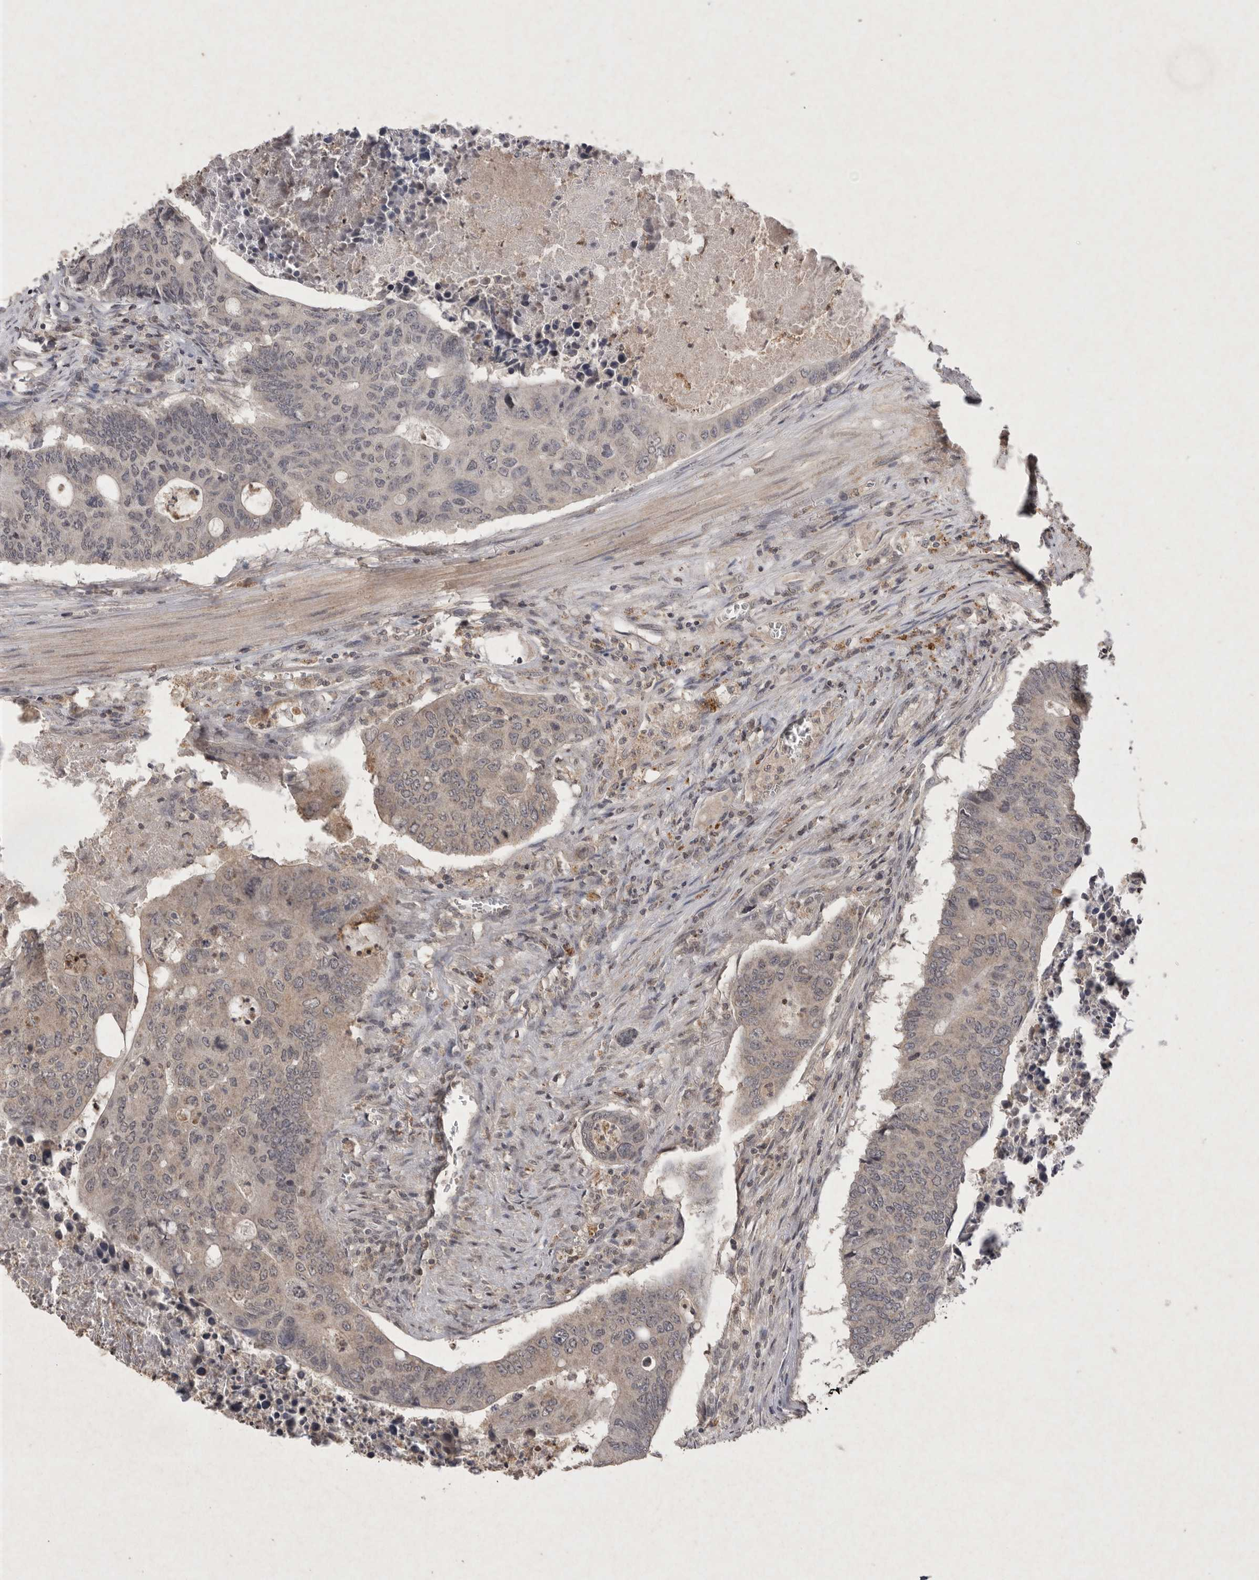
{"staining": {"intensity": "weak", "quantity": "25%-75%", "location": "cytoplasmic/membranous"}, "tissue": "colorectal cancer", "cell_type": "Tumor cells", "image_type": "cancer", "snomed": [{"axis": "morphology", "description": "Adenocarcinoma, NOS"}, {"axis": "topography", "description": "Colon"}], "caption": "Immunohistochemistry staining of colorectal adenocarcinoma, which displays low levels of weak cytoplasmic/membranous positivity in approximately 25%-75% of tumor cells indicating weak cytoplasmic/membranous protein positivity. The staining was performed using DAB (brown) for protein detection and nuclei were counterstained in hematoxylin (blue).", "gene": "APLNR", "patient": {"sex": "male", "age": 87}}